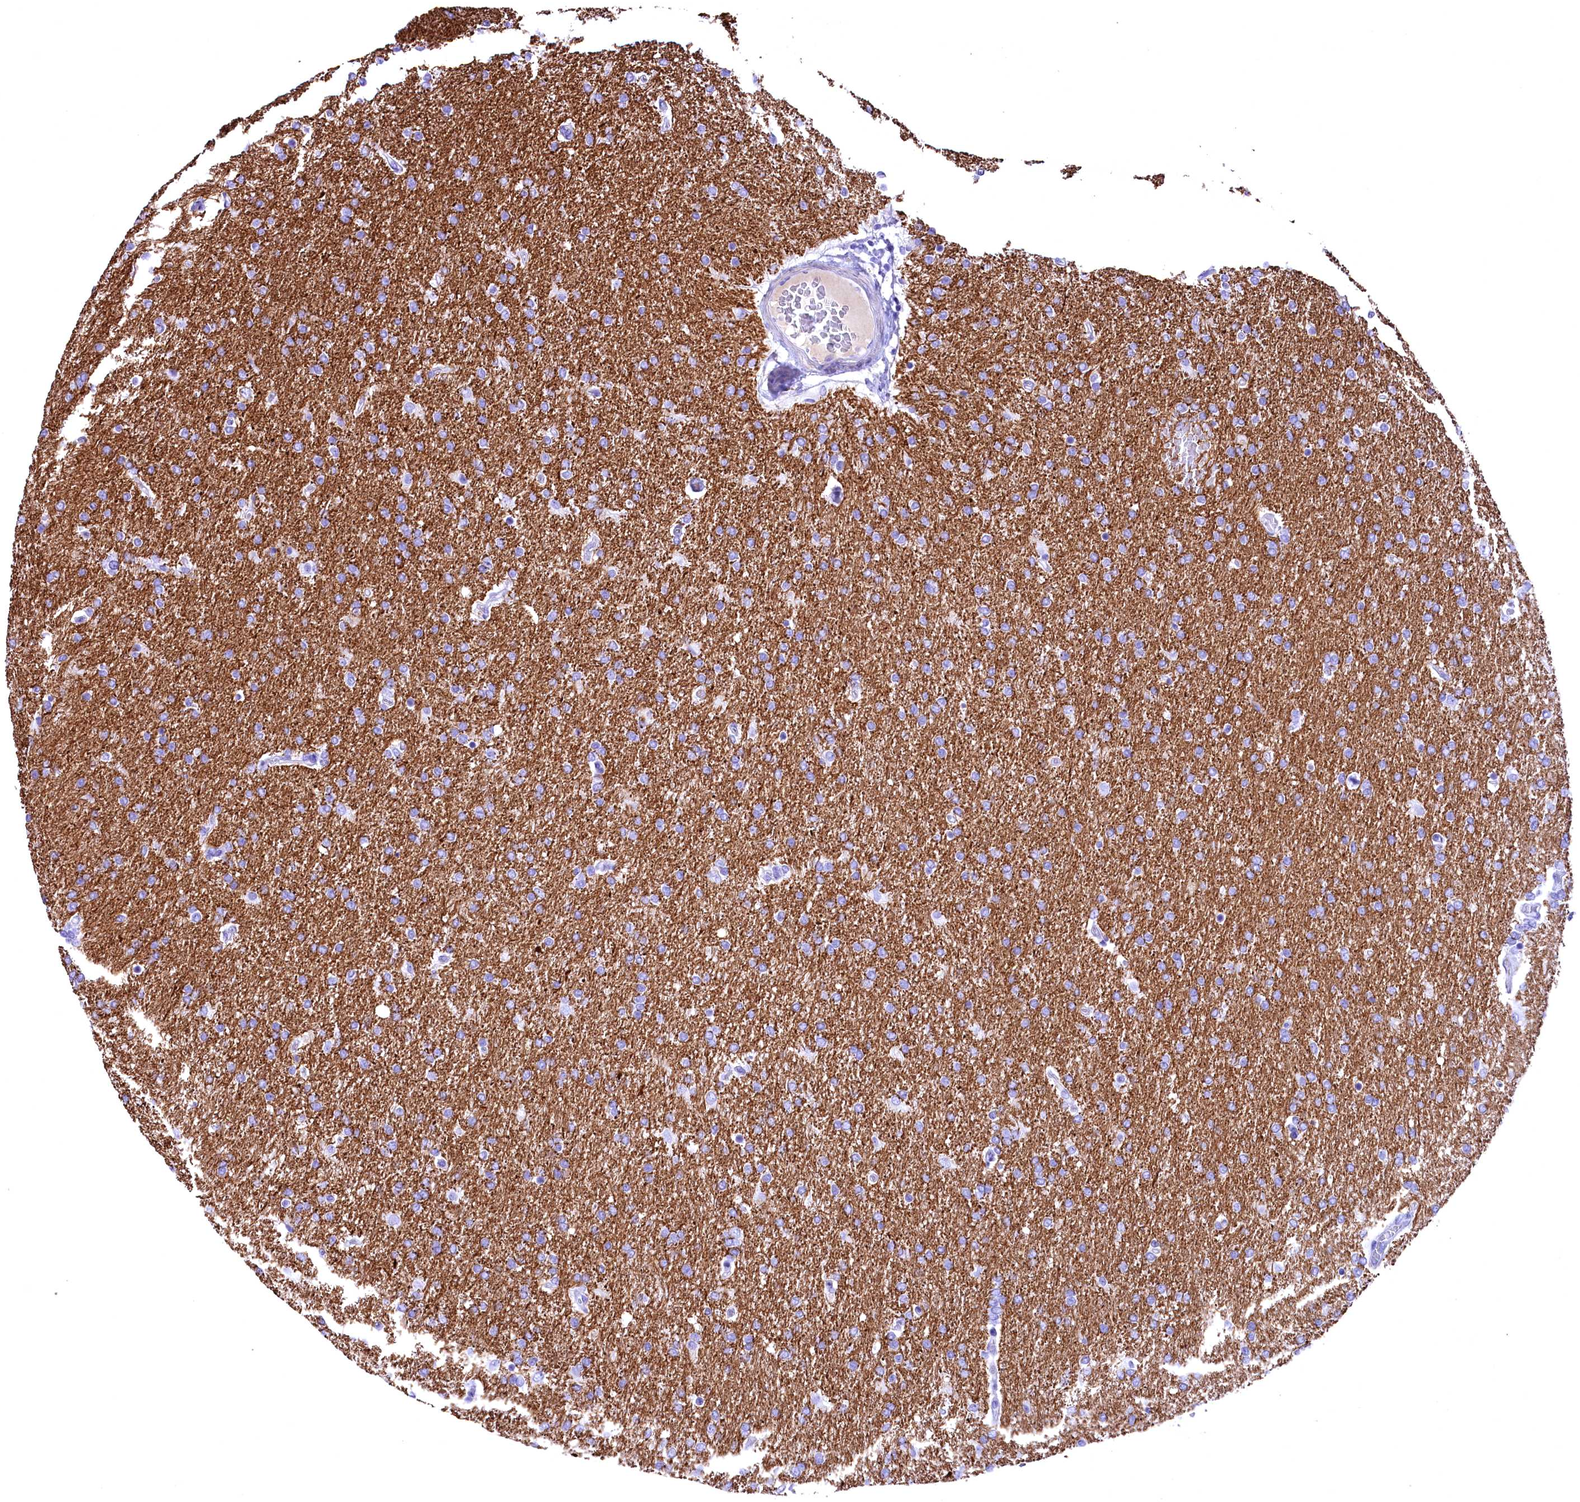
{"staining": {"intensity": "negative", "quantity": "none", "location": "none"}, "tissue": "glioma", "cell_type": "Tumor cells", "image_type": "cancer", "snomed": [{"axis": "morphology", "description": "Glioma, malignant, High grade"}, {"axis": "topography", "description": "Brain"}], "caption": "DAB immunohistochemical staining of glioma demonstrates no significant expression in tumor cells.", "gene": "SKIDA1", "patient": {"sex": "male", "age": 72}}